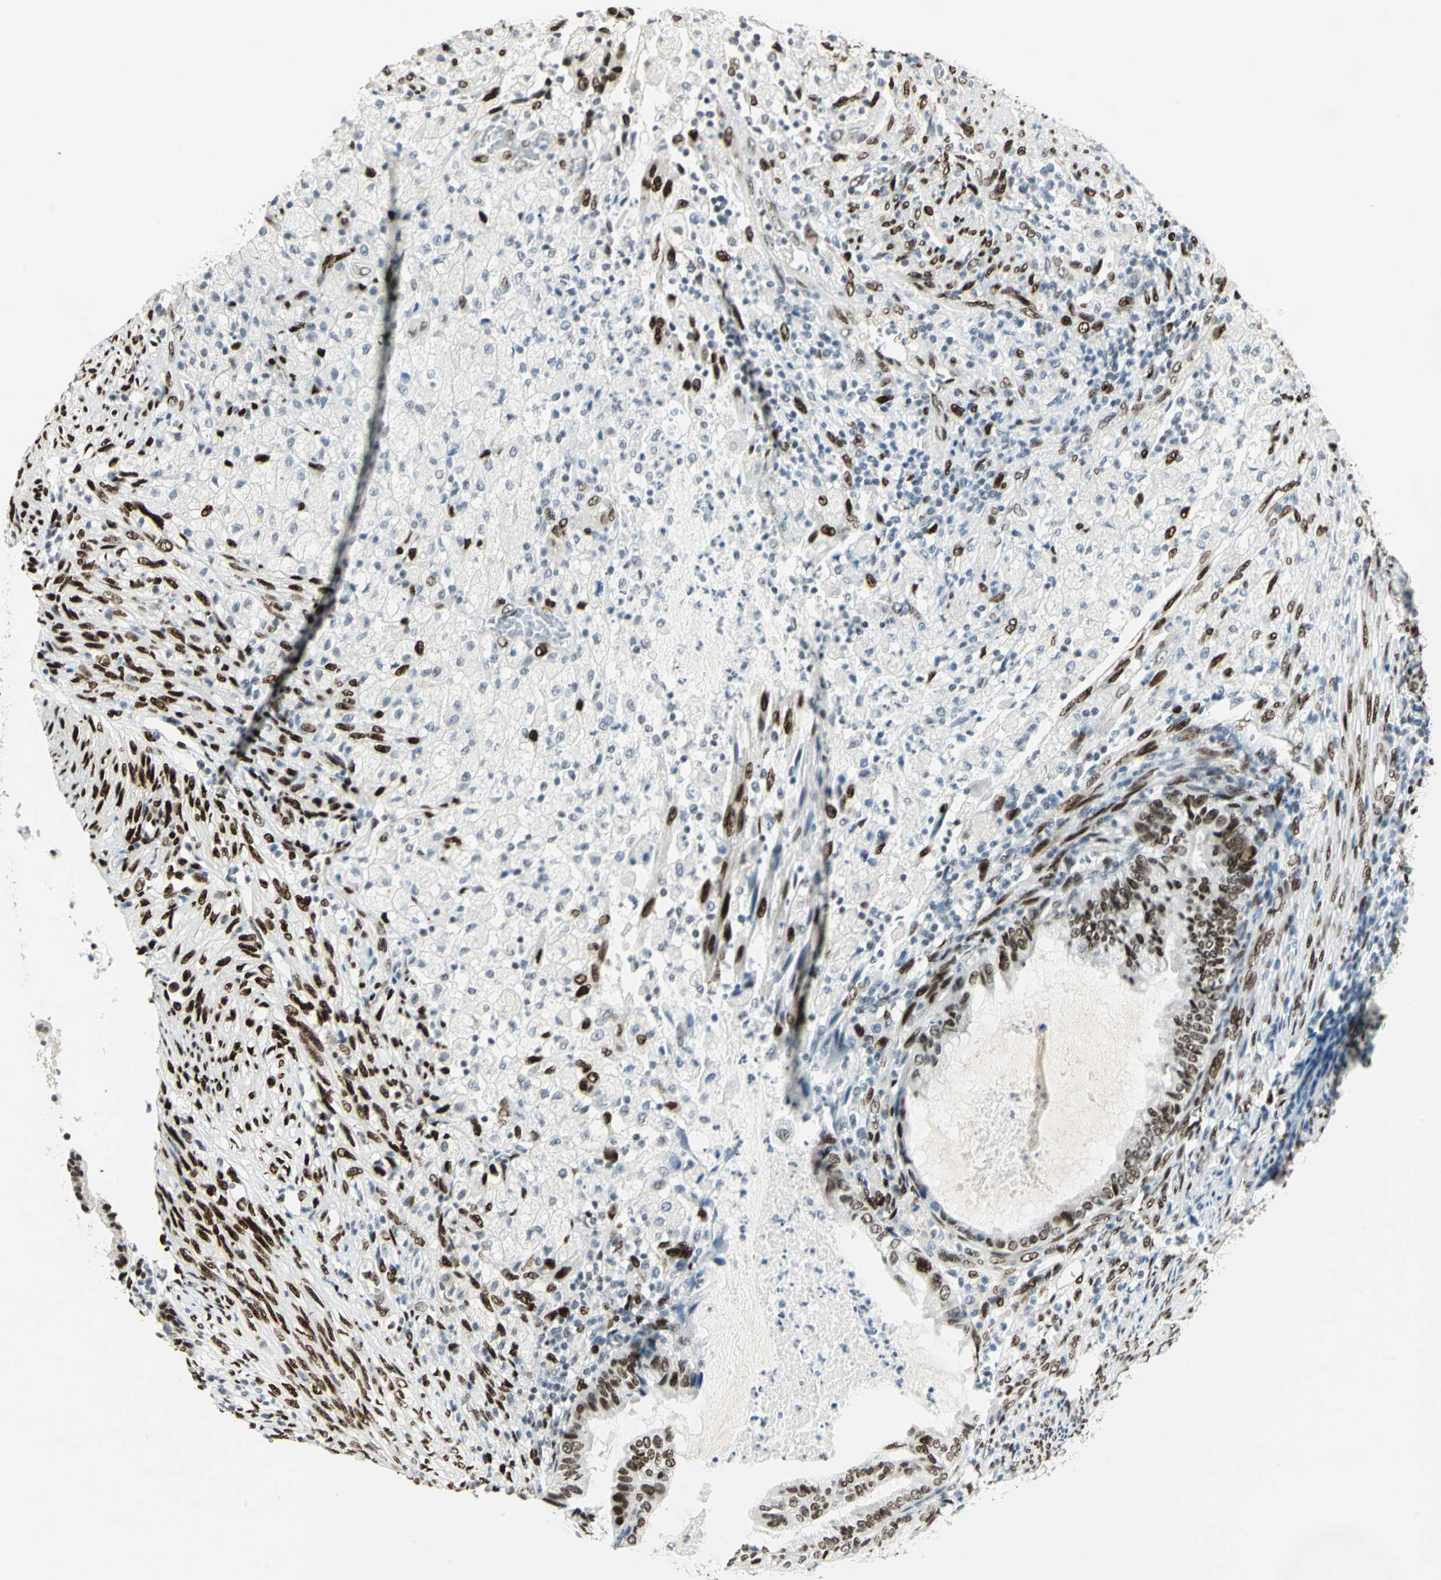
{"staining": {"intensity": "strong", "quantity": ">75%", "location": "nuclear"}, "tissue": "cervical cancer", "cell_type": "Tumor cells", "image_type": "cancer", "snomed": [{"axis": "morphology", "description": "Normal tissue, NOS"}, {"axis": "morphology", "description": "Adenocarcinoma, NOS"}, {"axis": "topography", "description": "Cervix"}, {"axis": "topography", "description": "Endometrium"}], "caption": "About >75% of tumor cells in cervical cancer demonstrate strong nuclear protein positivity as visualized by brown immunohistochemical staining.", "gene": "MEIS2", "patient": {"sex": "female", "age": 86}}